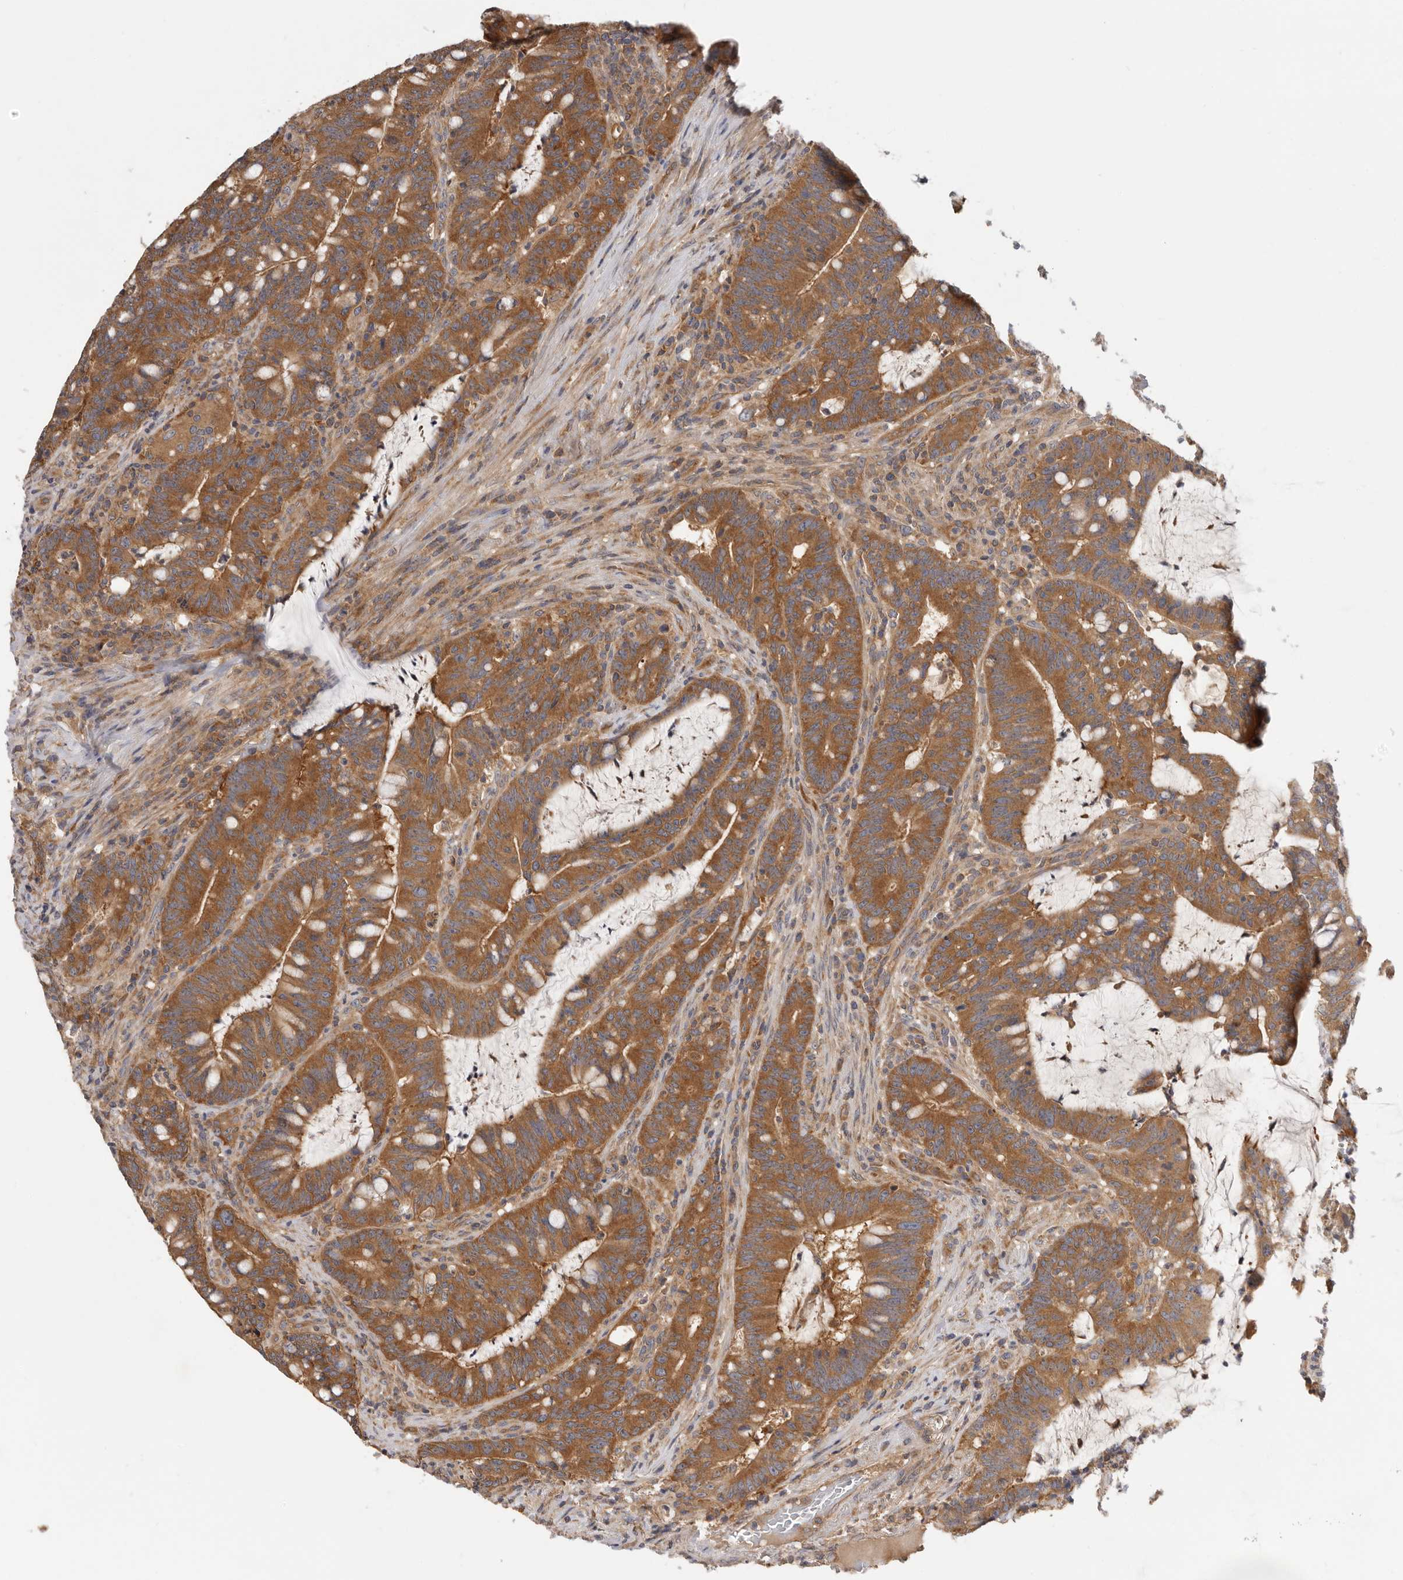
{"staining": {"intensity": "strong", "quantity": ">75%", "location": "cytoplasmic/membranous"}, "tissue": "colorectal cancer", "cell_type": "Tumor cells", "image_type": "cancer", "snomed": [{"axis": "morphology", "description": "Adenocarcinoma, NOS"}, {"axis": "topography", "description": "Colon"}], "caption": "Protein staining of adenocarcinoma (colorectal) tissue exhibits strong cytoplasmic/membranous staining in about >75% of tumor cells.", "gene": "PPP1R42", "patient": {"sex": "female", "age": 66}}